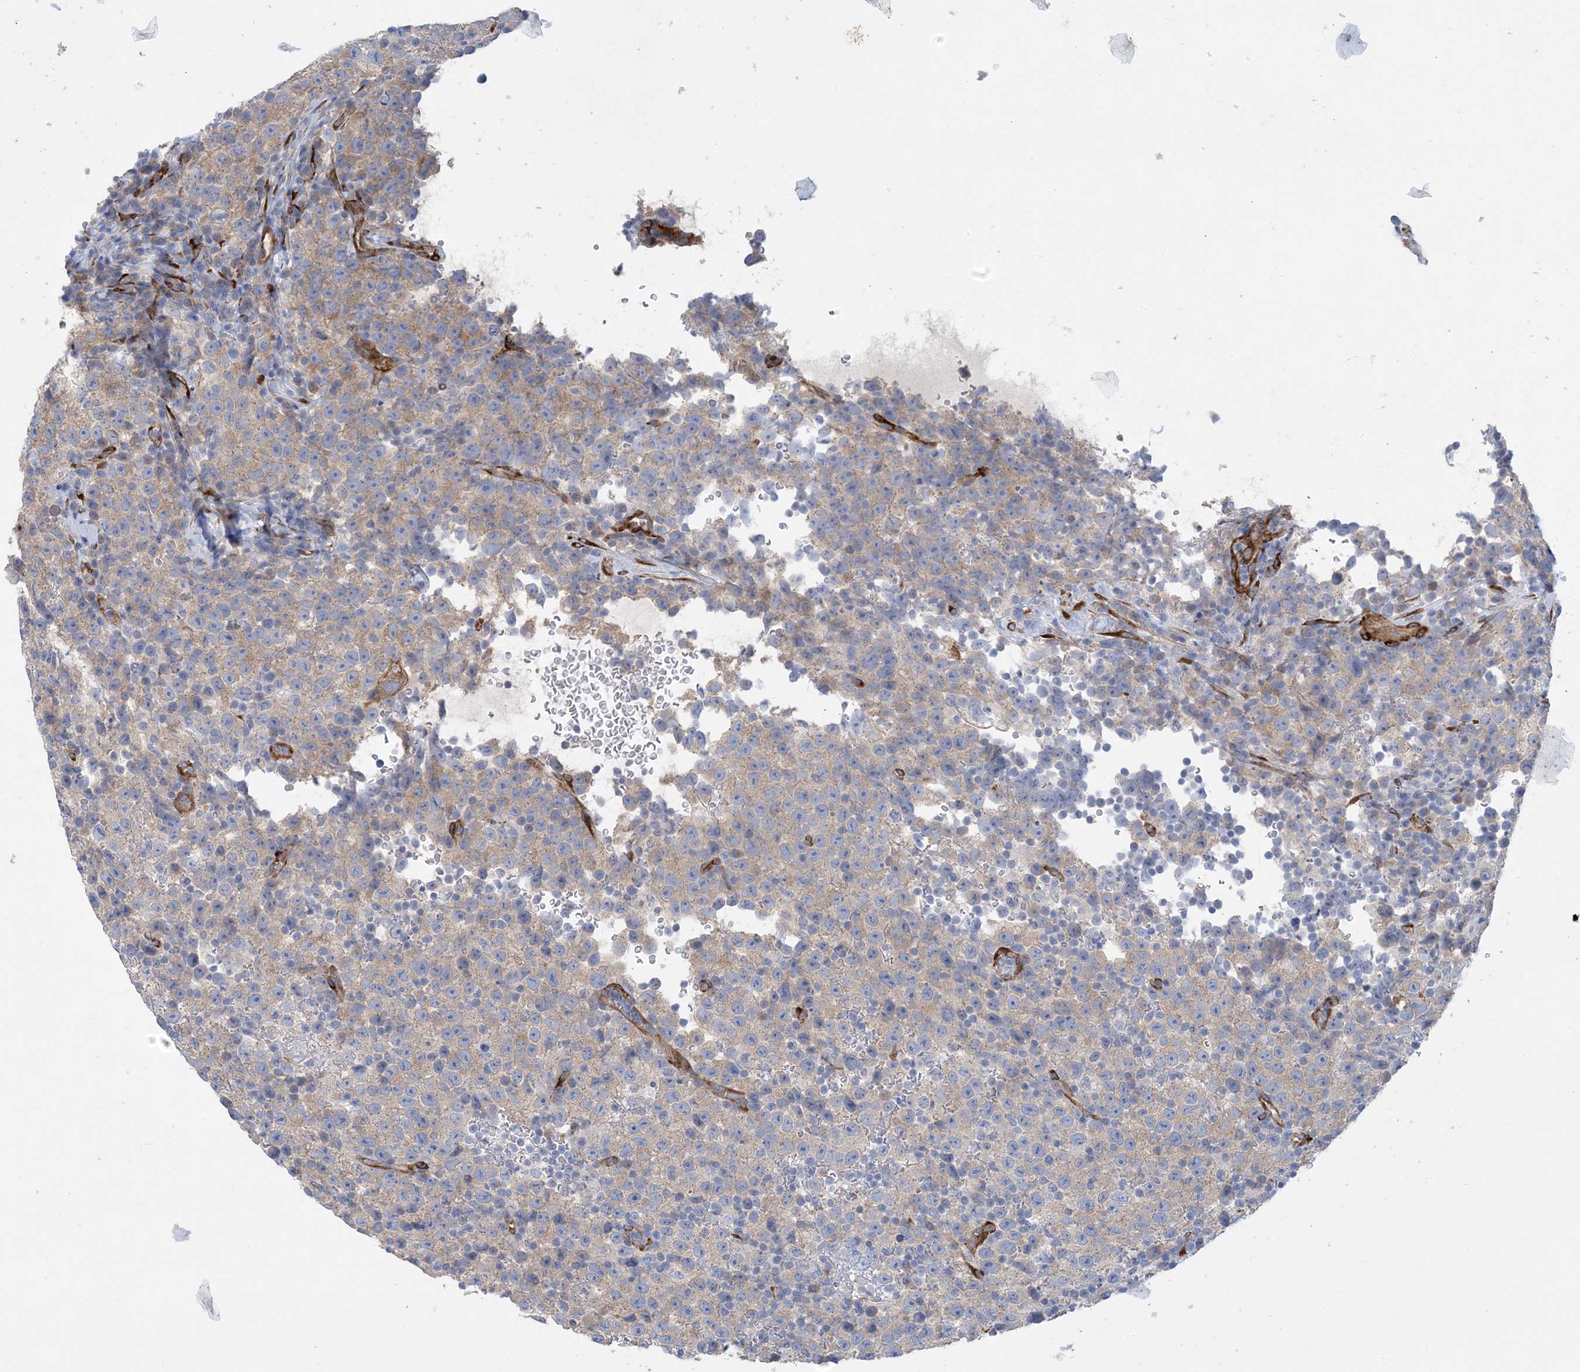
{"staining": {"intensity": "weak", "quantity": "<25%", "location": "cytoplasmic/membranous"}, "tissue": "testis cancer", "cell_type": "Tumor cells", "image_type": "cancer", "snomed": [{"axis": "morphology", "description": "Seminoma, NOS"}, {"axis": "topography", "description": "Testis"}], "caption": "Immunohistochemistry micrograph of human testis cancer (seminoma) stained for a protein (brown), which shows no expression in tumor cells.", "gene": "RBMS3", "patient": {"sex": "male", "age": 22}}